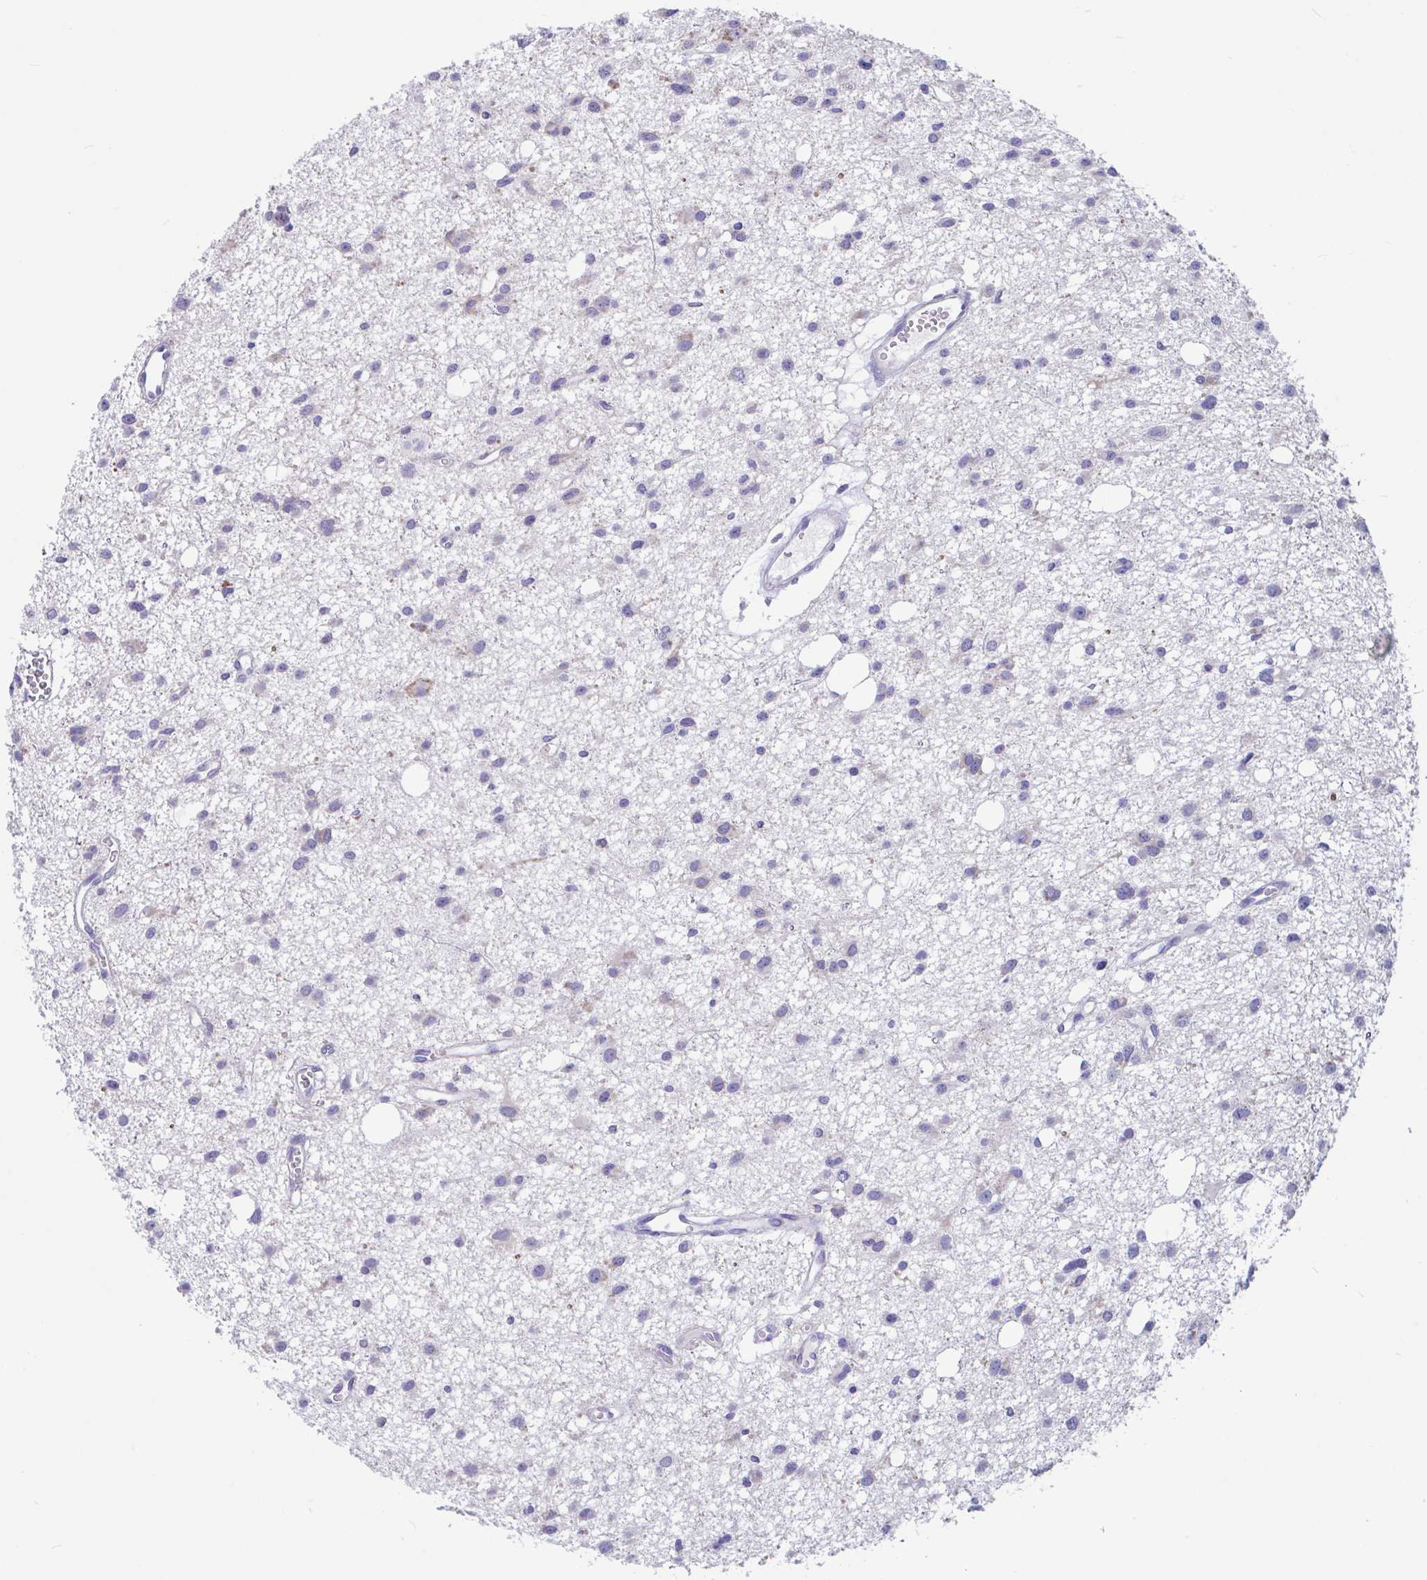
{"staining": {"intensity": "weak", "quantity": "<25%", "location": "cytoplasmic/membranous"}, "tissue": "glioma", "cell_type": "Tumor cells", "image_type": "cancer", "snomed": [{"axis": "morphology", "description": "Glioma, malignant, High grade"}, {"axis": "topography", "description": "Brain"}], "caption": "The IHC image has no significant staining in tumor cells of malignant glioma (high-grade) tissue. Brightfield microscopy of immunohistochemistry stained with DAB (brown) and hematoxylin (blue), captured at high magnification.", "gene": "OR13A1", "patient": {"sex": "male", "age": 23}}